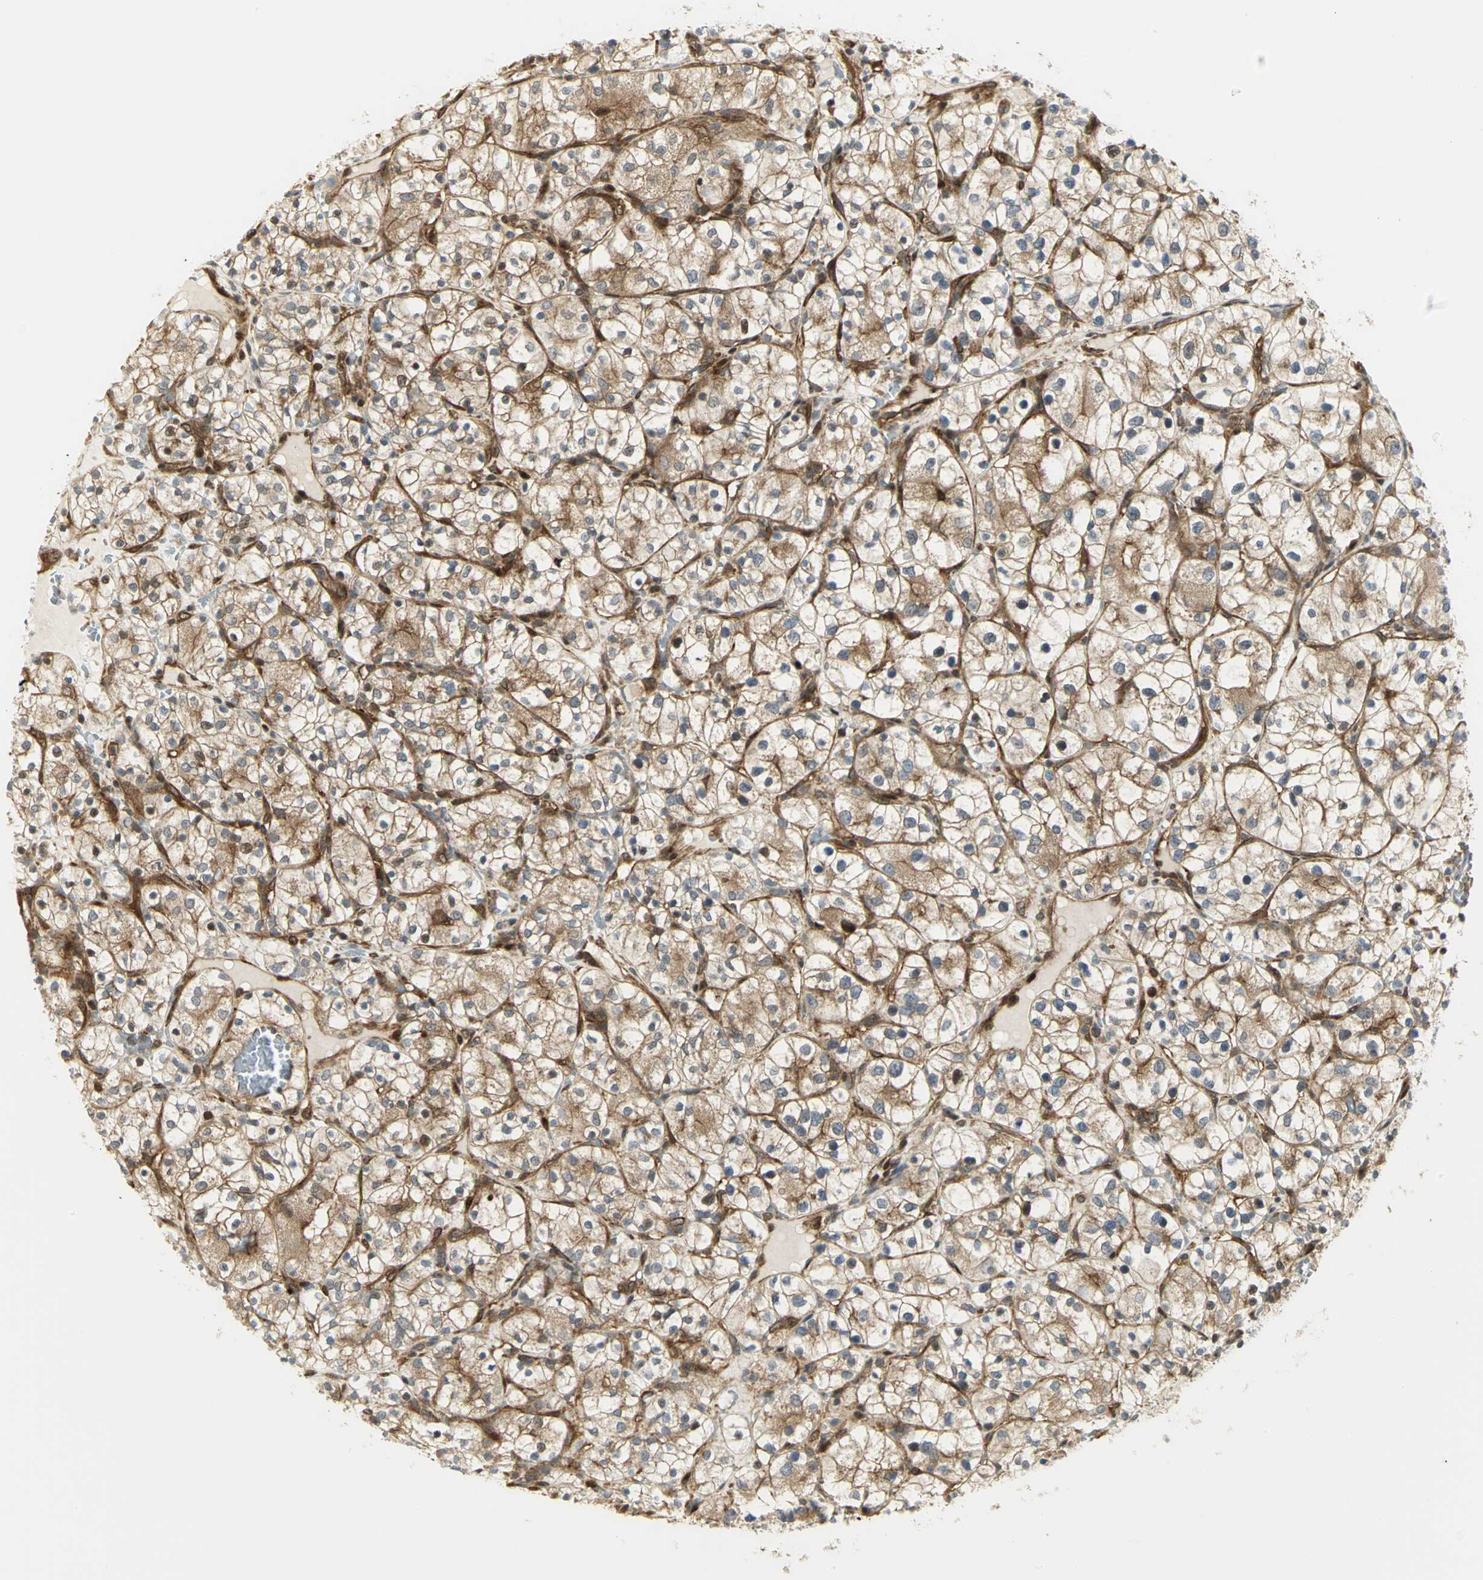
{"staining": {"intensity": "moderate", "quantity": ">75%", "location": "cytoplasmic/membranous,nuclear"}, "tissue": "renal cancer", "cell_type": "Tumor cells", "image_type": "cancer", "snomed": [{"axis": "morphology", "description": "Adenocarcinoma, NOS"}, {"axis": "topography", "description": "Kidney"}], "caption": "Immunohistochemistry (DAB (3,3'-diaminobenzidine)) staining of renal cancer (adenocarcinoma) reveals moderate cytoplasmic/membranous and nuclear protein staining in approximately >75% of tumor cells.", "gene": "EEA1", "patient": {"sex": "female", "age": 60}}